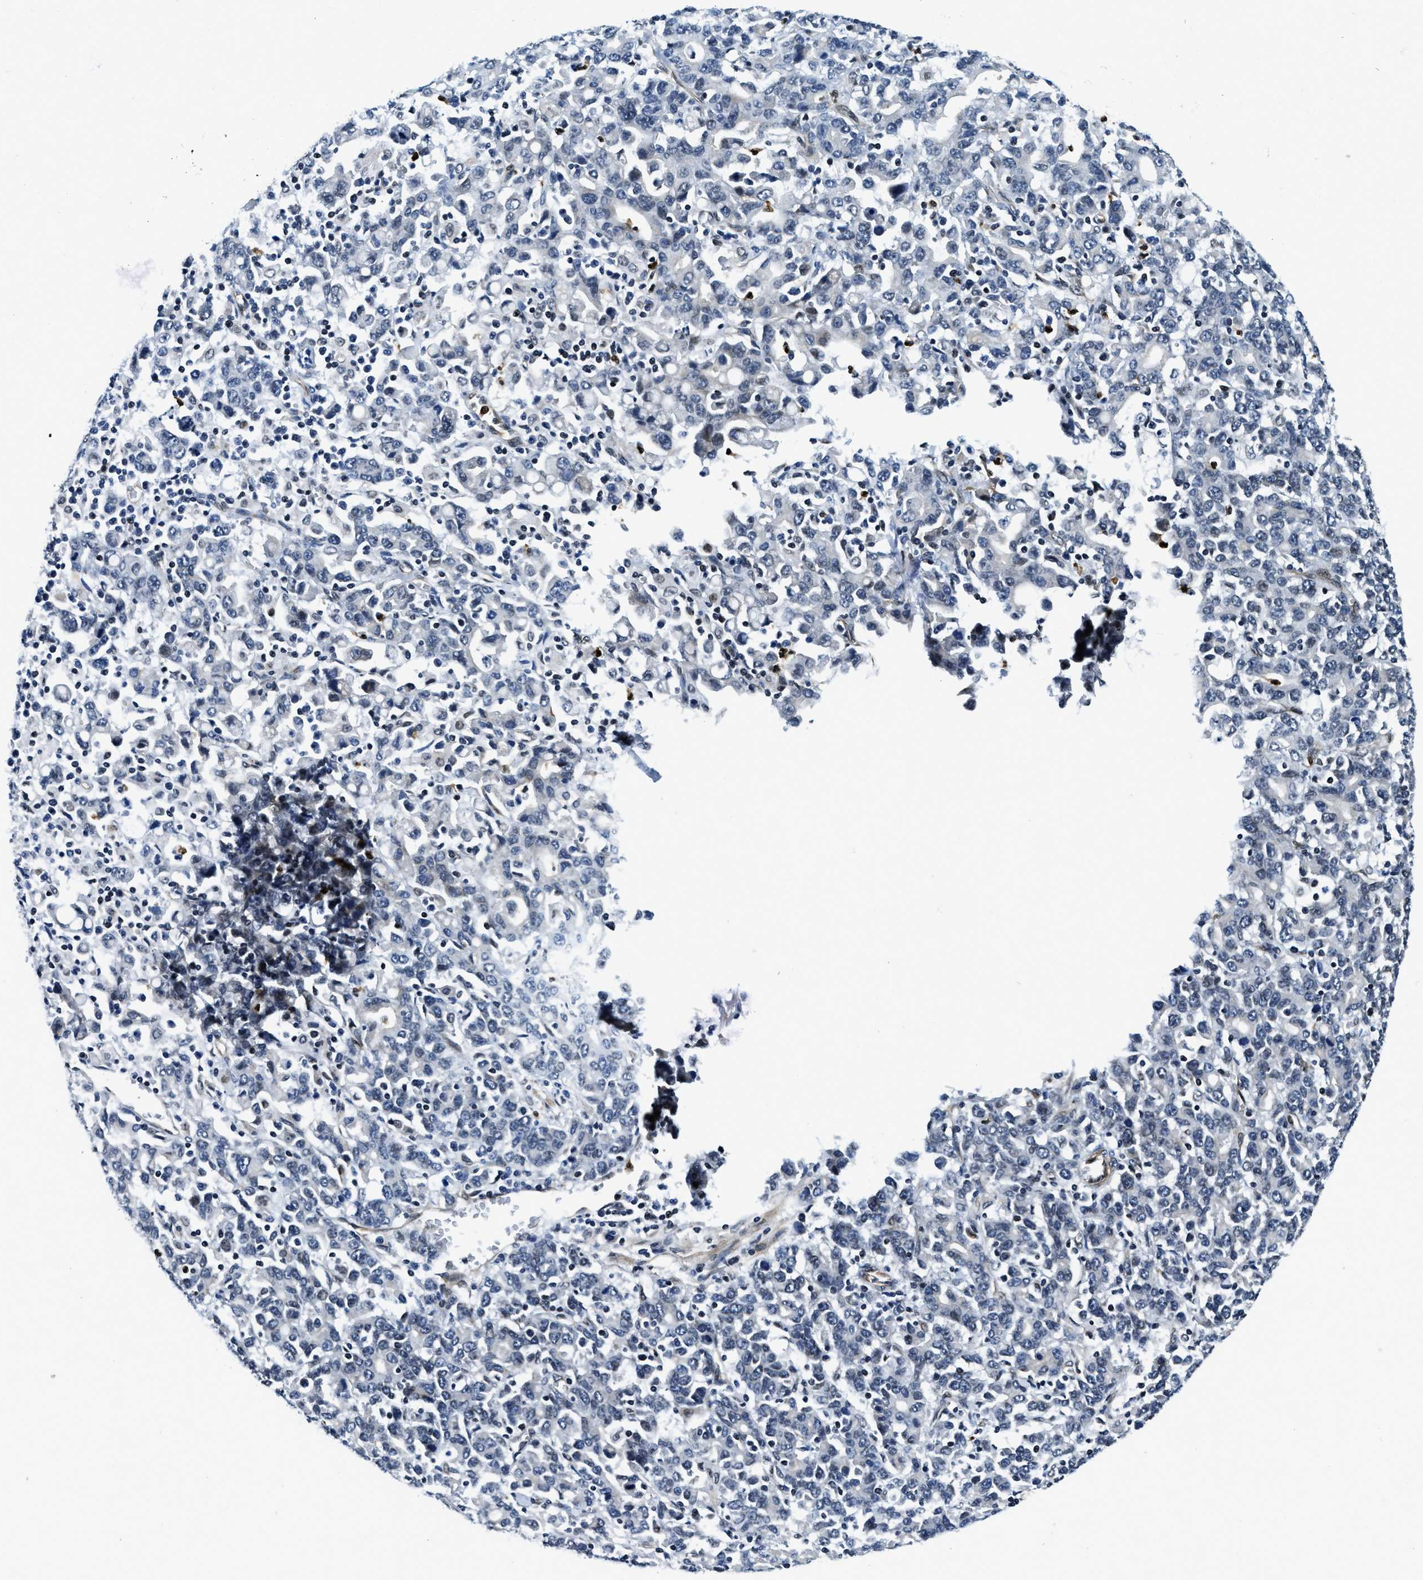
{"staining": {"intensity": "negative", "quantity": "none", "location": "none"}, "tissue": "stomach cancer", "cell_type": "Tumor cells", "image_type": "cancer", "snomed": [{"axis": "morphology", "description": "Adenocarcinoma, NOS"}, {"axis": "topography", "description": "Stomach, upper"}], "caption": "Tumor cells are negative for brown protein staining in stomach cancer (adenocarcinoma).", "gene": "ZC3HC1", "patient": {"sex": "male", "age": 69}}